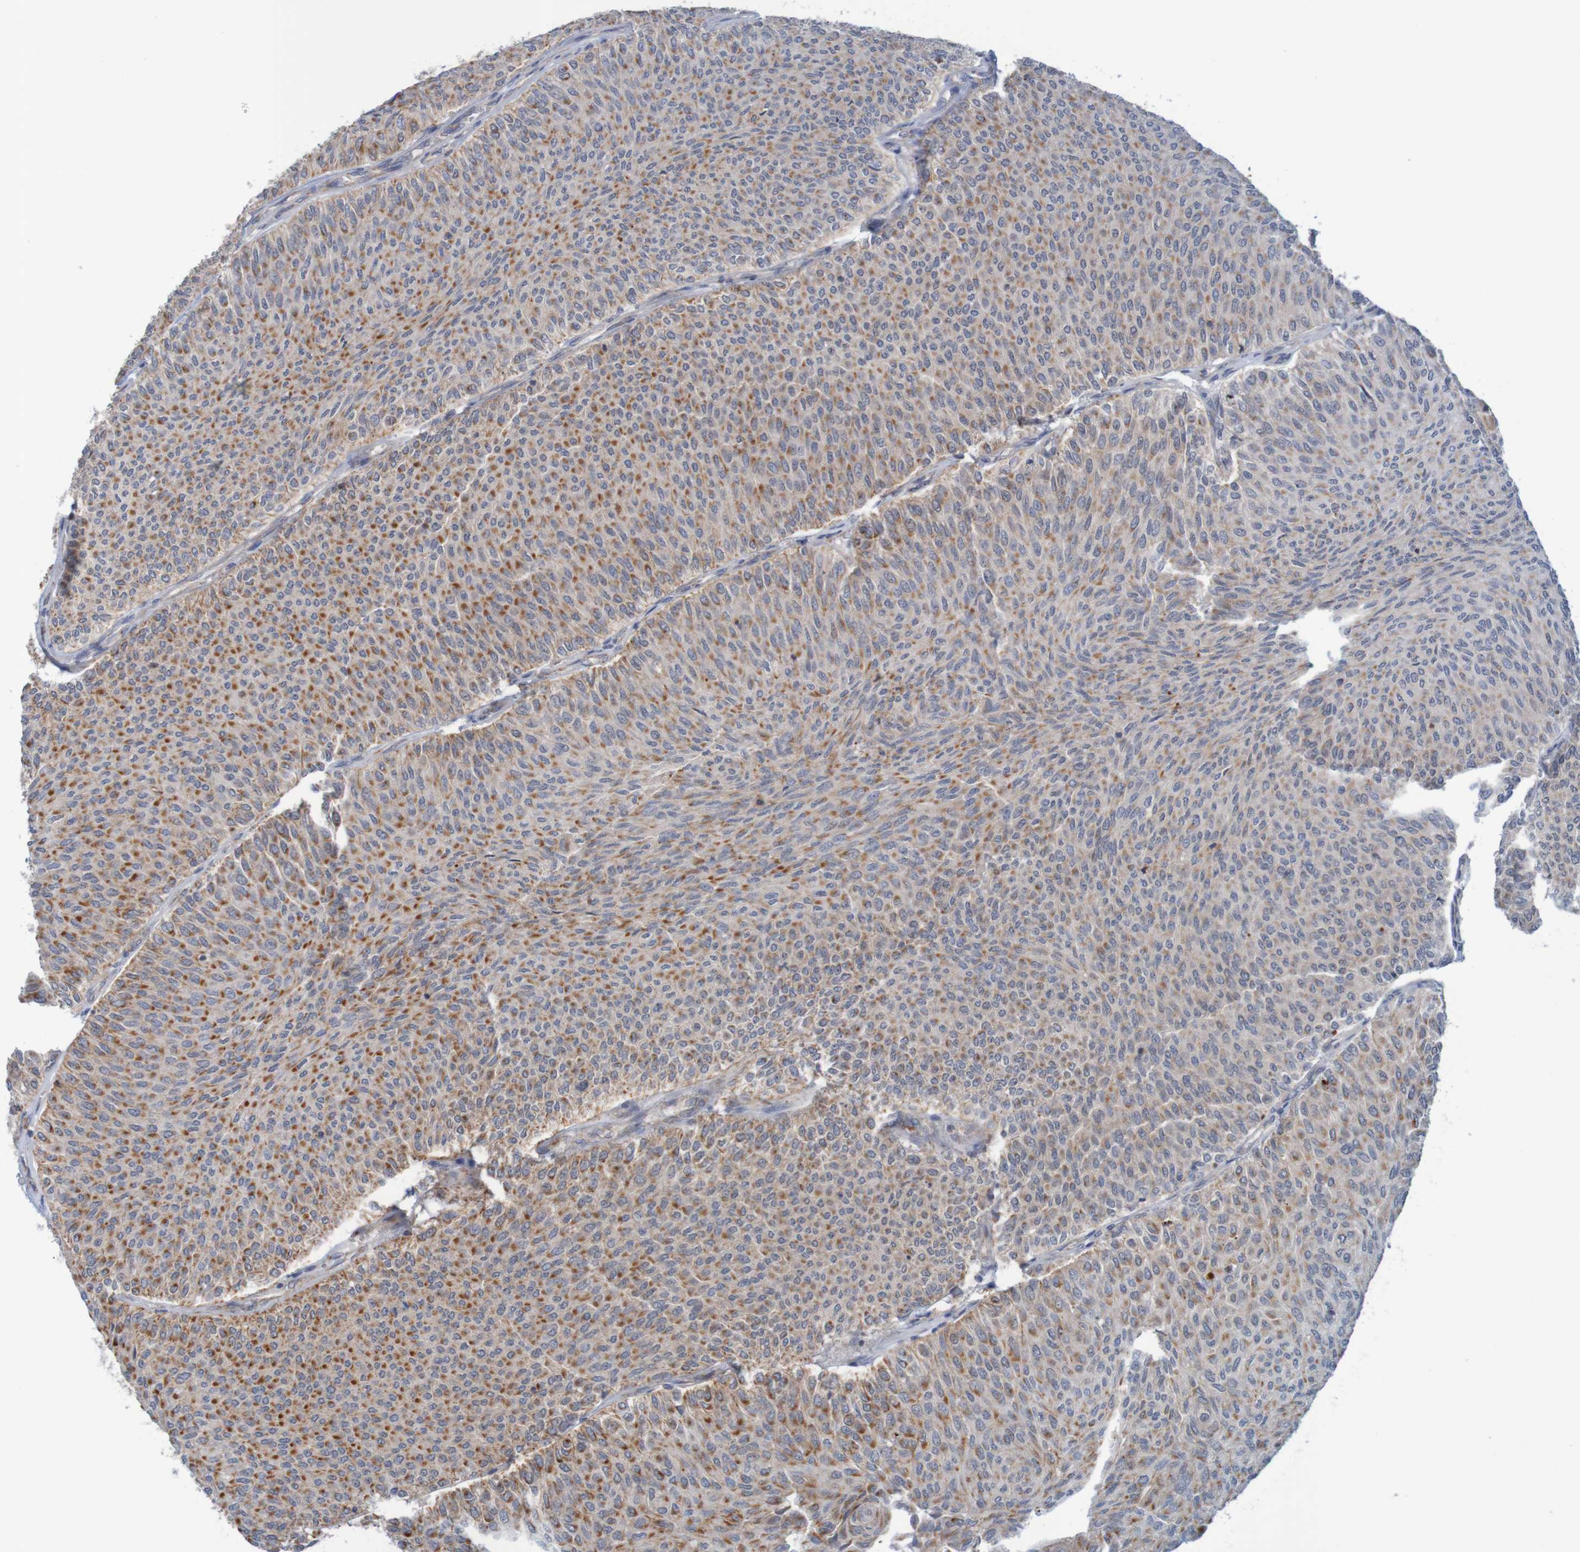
{"staining": {"intensity": "strong", "quantity": ">75%", "location": "cytoplasmic/membranous"}, "tissue": "urothelial cancer", "cell_type": "Tumor cells", "image_type": "cancer", "snomed": [{"axis": "morphology", "description": "Urothelial carcinoma, Low grade"}, {"axis": "topography", "description": "Urinary bladder"}], "caption": "Protein expression analysis of urothelial cancer exhibits strong cytoplasmic/membranous staining in approximately >75% of tumor cells.", "gene": "NAV2", "patient": {"sex": "male", "age": 78}}